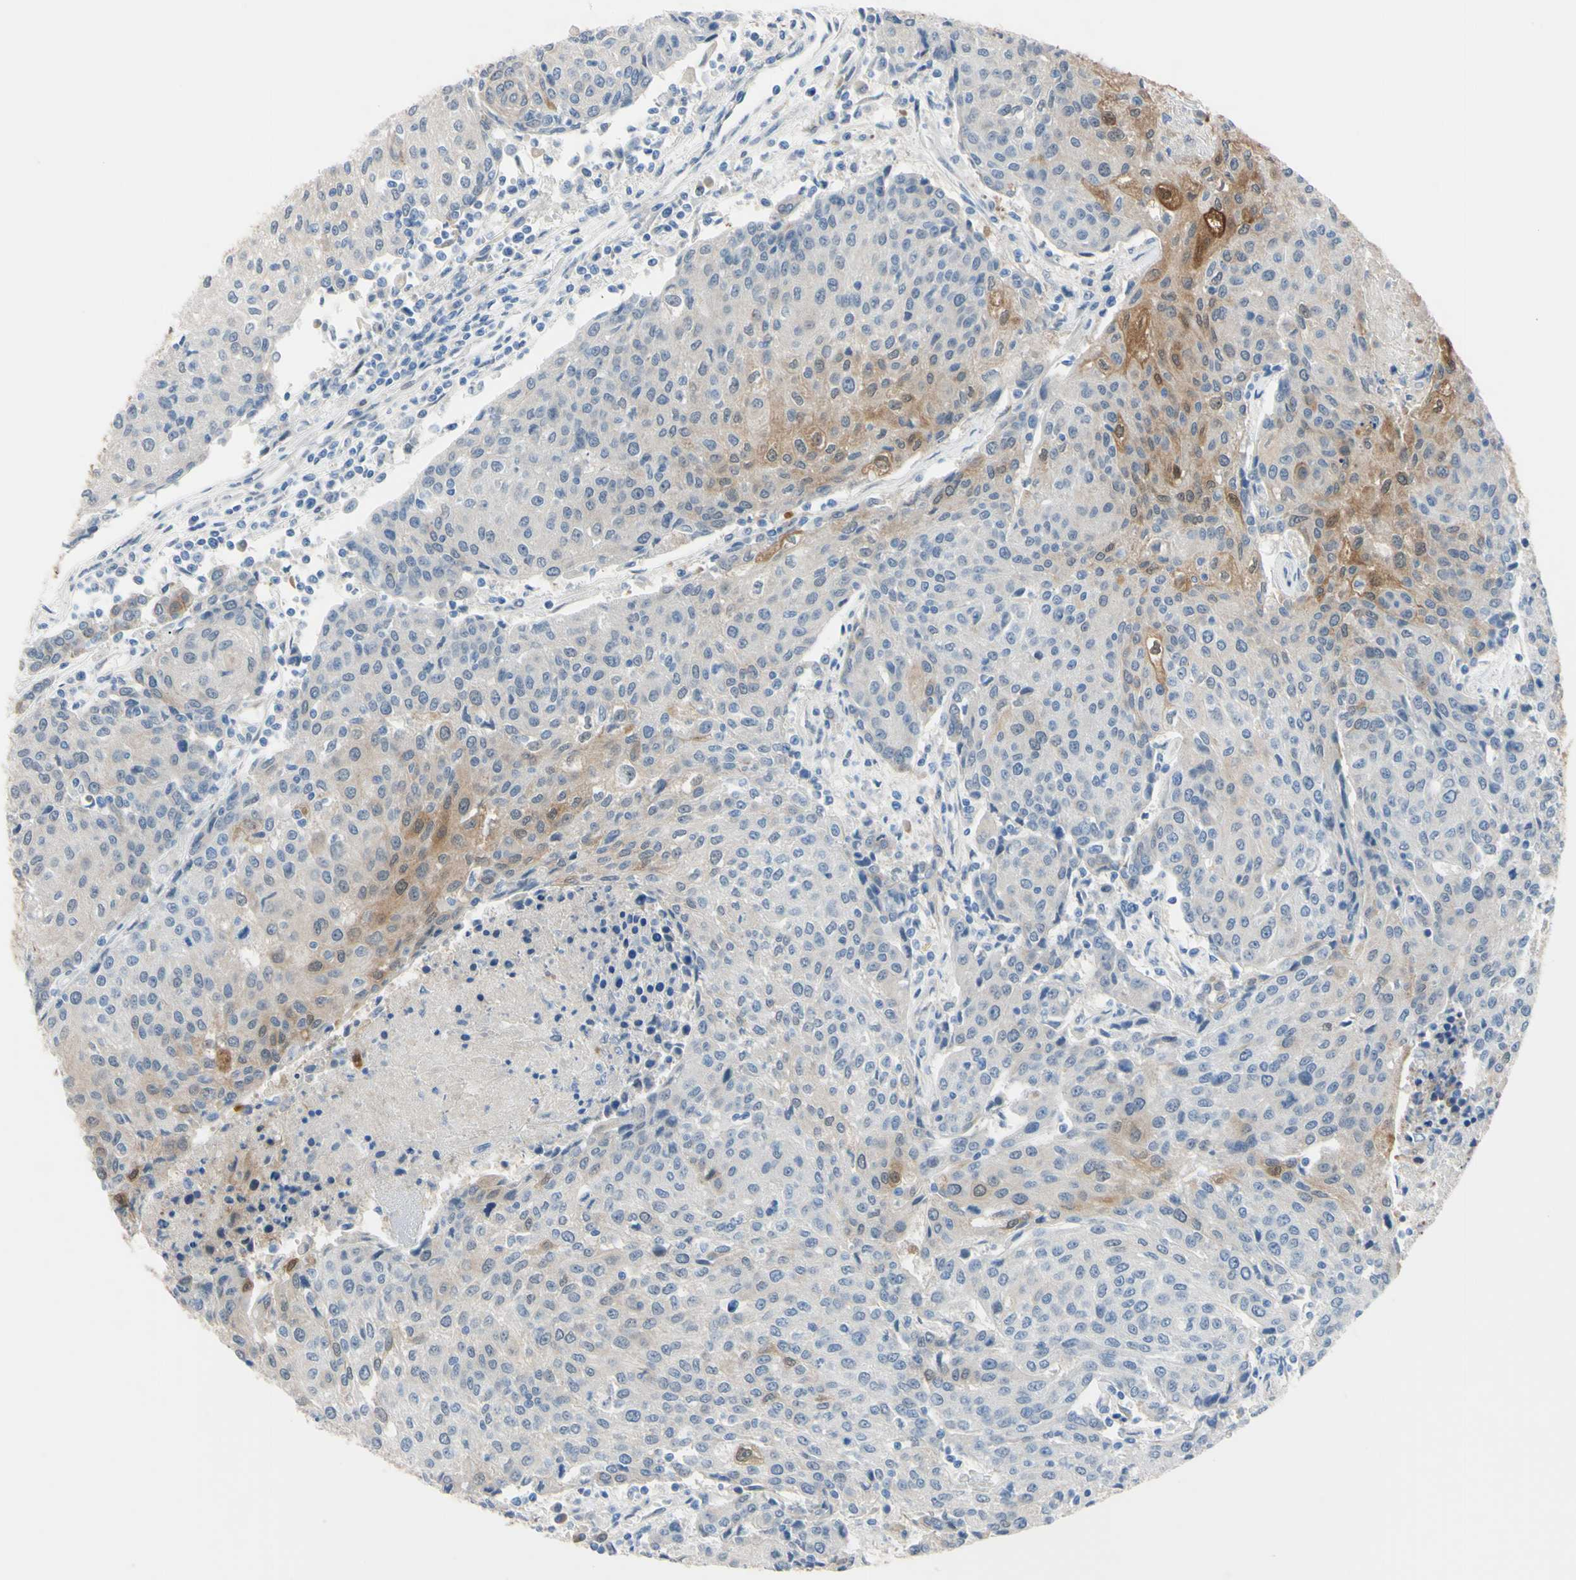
{"staining": {"intensity": "moderate", "quantity": "<25%", "location": "cytoplasmic/membranous"}, "tissue": "urothelial cancer", "cell_type": "Tumor cells", "image_type": "cancer", "snomed": [{"axis": "morphology", "description": "Urothelial carcinoma, High grade"}, {"axis": "topography", "description": "Urinary bladder"}], "caption": "High-magnification brightfield microscopy of high-grade urothelial carcinoma stained with DAB (brown) and counterstained with hematoxylin (blue). tumor cells exhibit moderate cytoplasmic/membranous positivity is present in about<25% of cells.", "gene": "NOL3", "patient": {"sex": "female", "age": 85}}